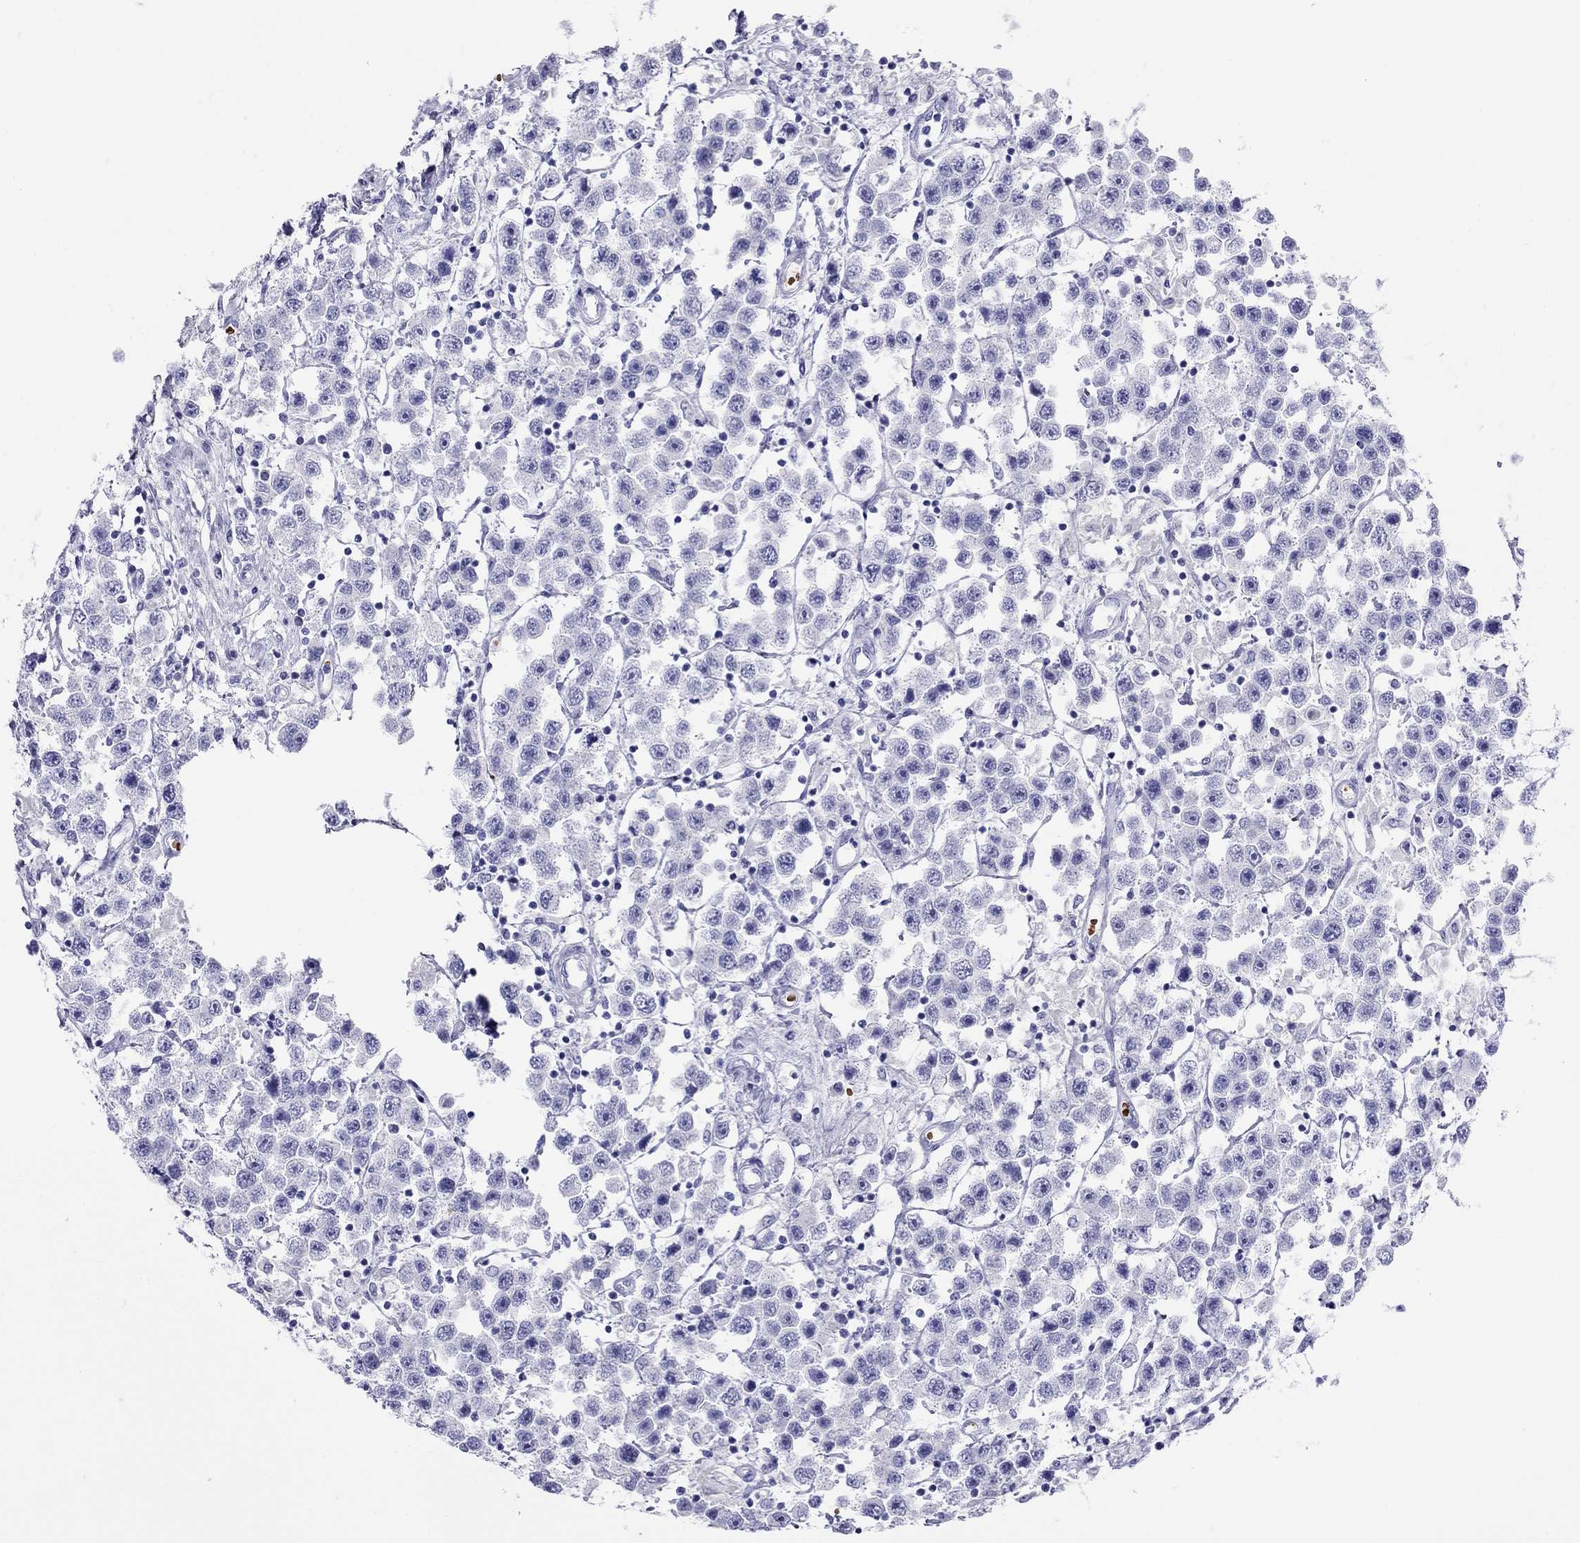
{"staining": {"intensity": "negative", "quantity": "none", "location": "none"}, "tissue": "testis cancer", "cell_type": "Tumor cells", "image_type": "cancer", "snomed": [{"axis": "morphology", "description": "Seminoma, NOS"}, {"axis": "topography", "description": "Testis"}], "caption": "The photomicrograph shows no significant expression in tumor cells of testis cancer (seminoma). The staining is performed using DAB brown chromogen with nuclei counter-stained in using hematoxylin.", "gene": "PTPRN", "patient": {"sex": "male", "age": 45}}